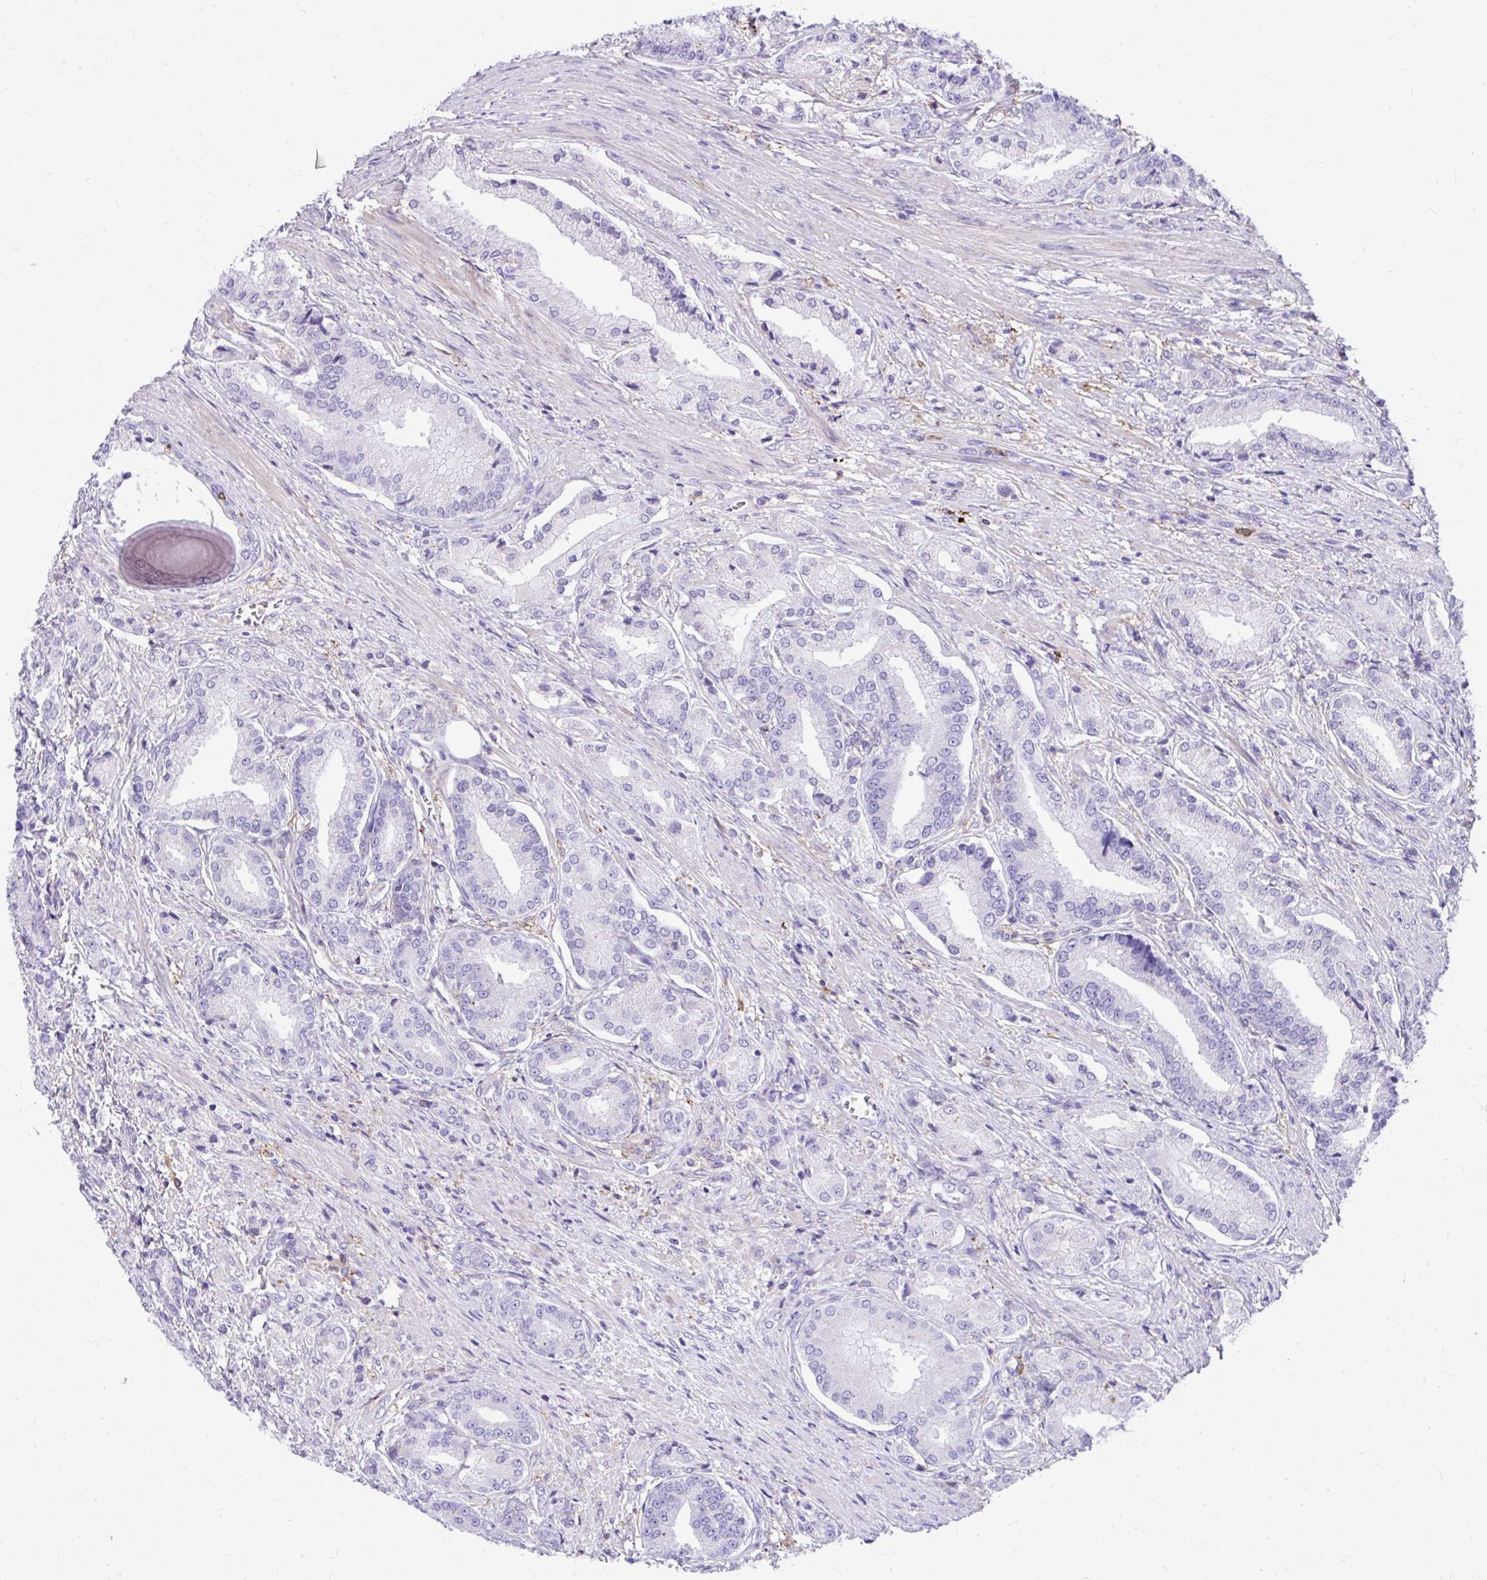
{"staining": {"intensity": "negative", "quantity": "none", "location": "none"}, "tissue": "prostate cancer", "cell_type": "Tumor cells", "image_type": "cancer", "snomed": [{"axis": "morphology", "description": "Adenocarcinoma, High grade"}, {"axis": "topography", "description": "Prostate and seminal vesicle, NOS"}], "caption": "Human prostate cancer (high-grade adenocarcinoma) stained for a protein using immunohistochemistry shows no positivity in tumor cells.", "gene": "TLR7", "patient": {"sex": "male", "age": 61}}